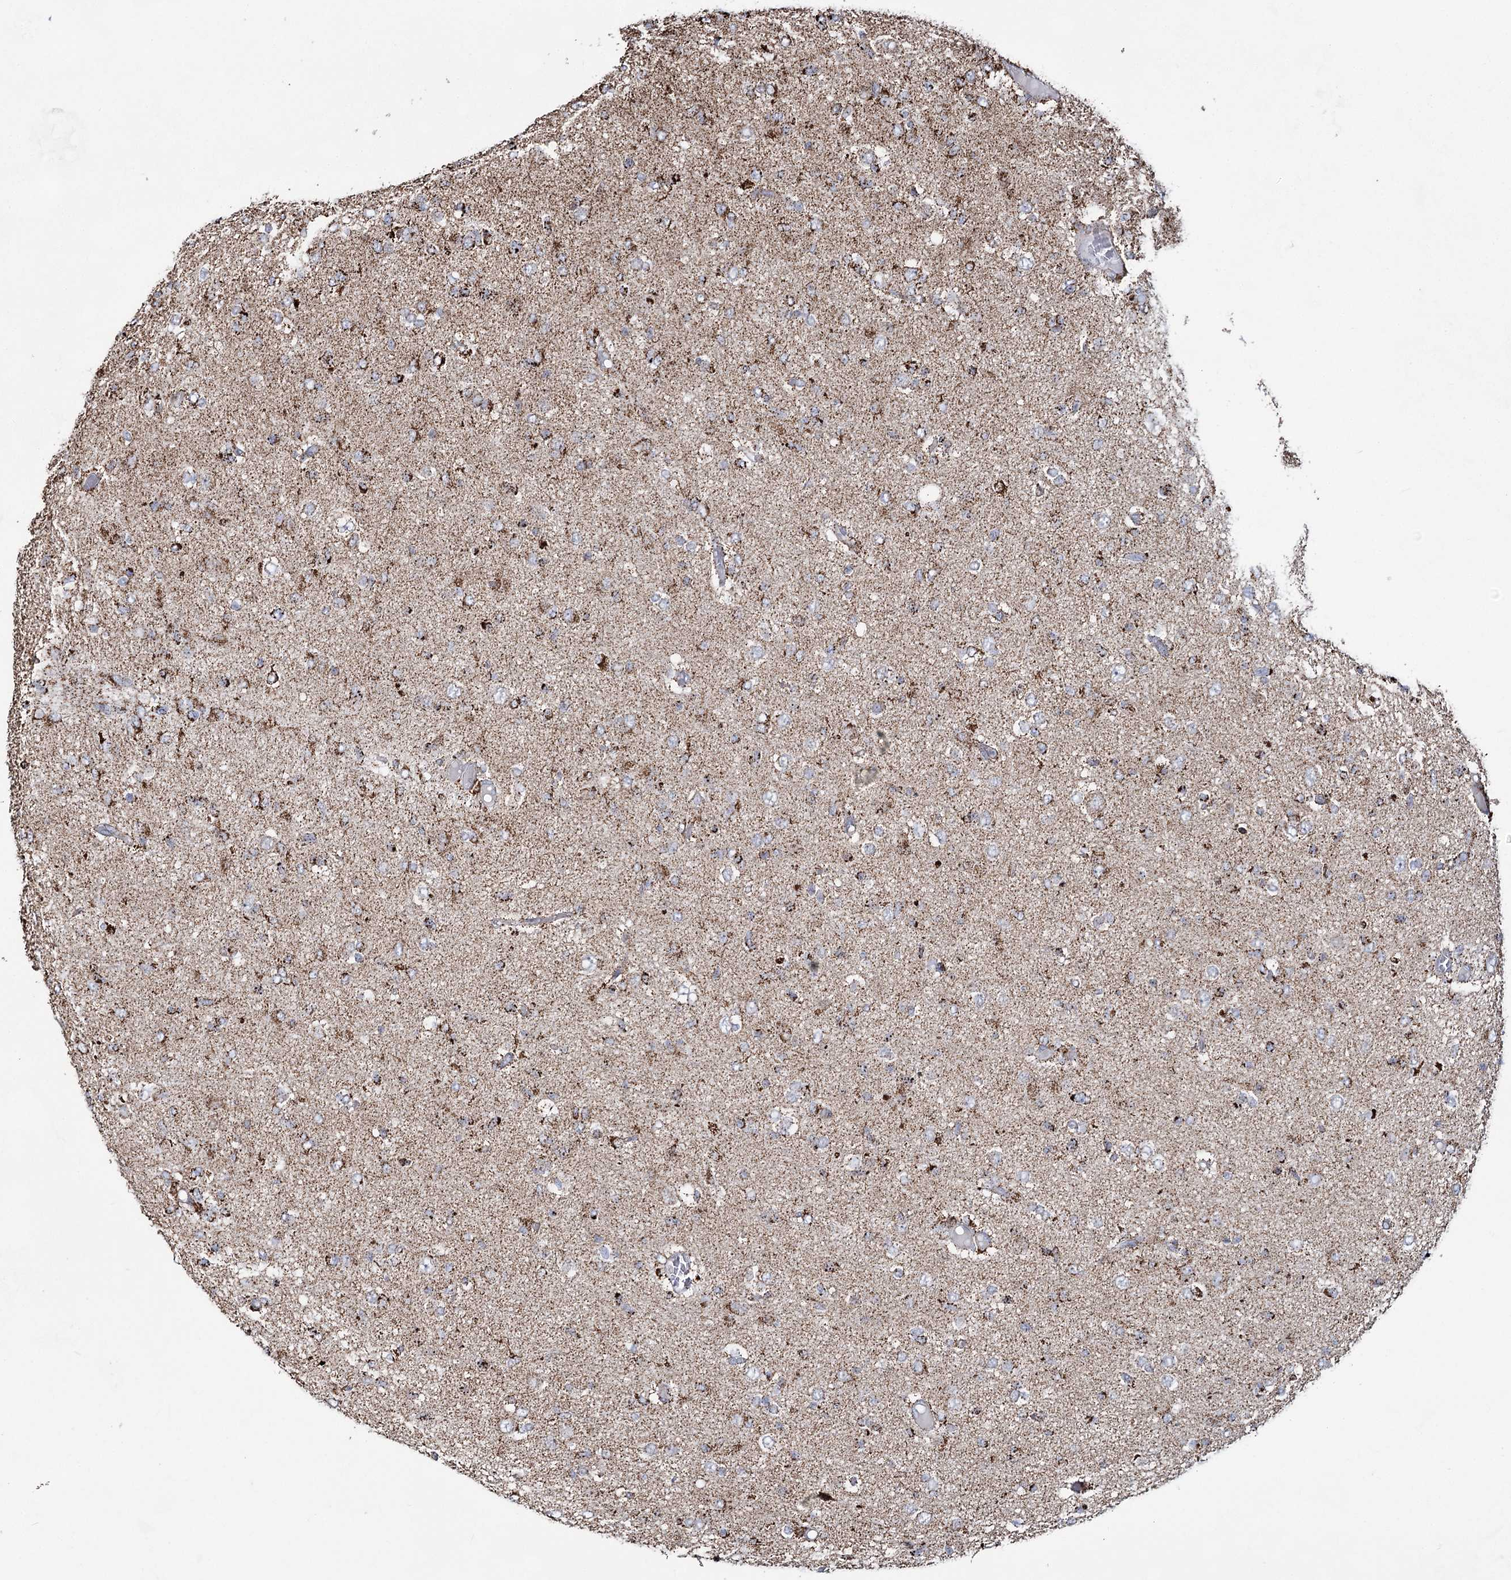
{"staining": {"intensity": "moderate", "quantity": "25%-75%", "location": "cytoplasmic/membranous"}, "tissue": "glioma", "cell_type": "Tumor cells", "image_type": "cancer", "snomed": [{"axis": "morphology", "description": "Glioma, malignant, High grade"}, {"axis": "topography", "description": "Brain"}], "caption": "Immunohistochemistry (IHC) of human glioma displays medium levels of moderate cytoplasmic/membranous positivity in approximately 25%-75% of tumor cells.", "gene": "CWF19L1", "patient": {"sex": "female", "age": 59}}